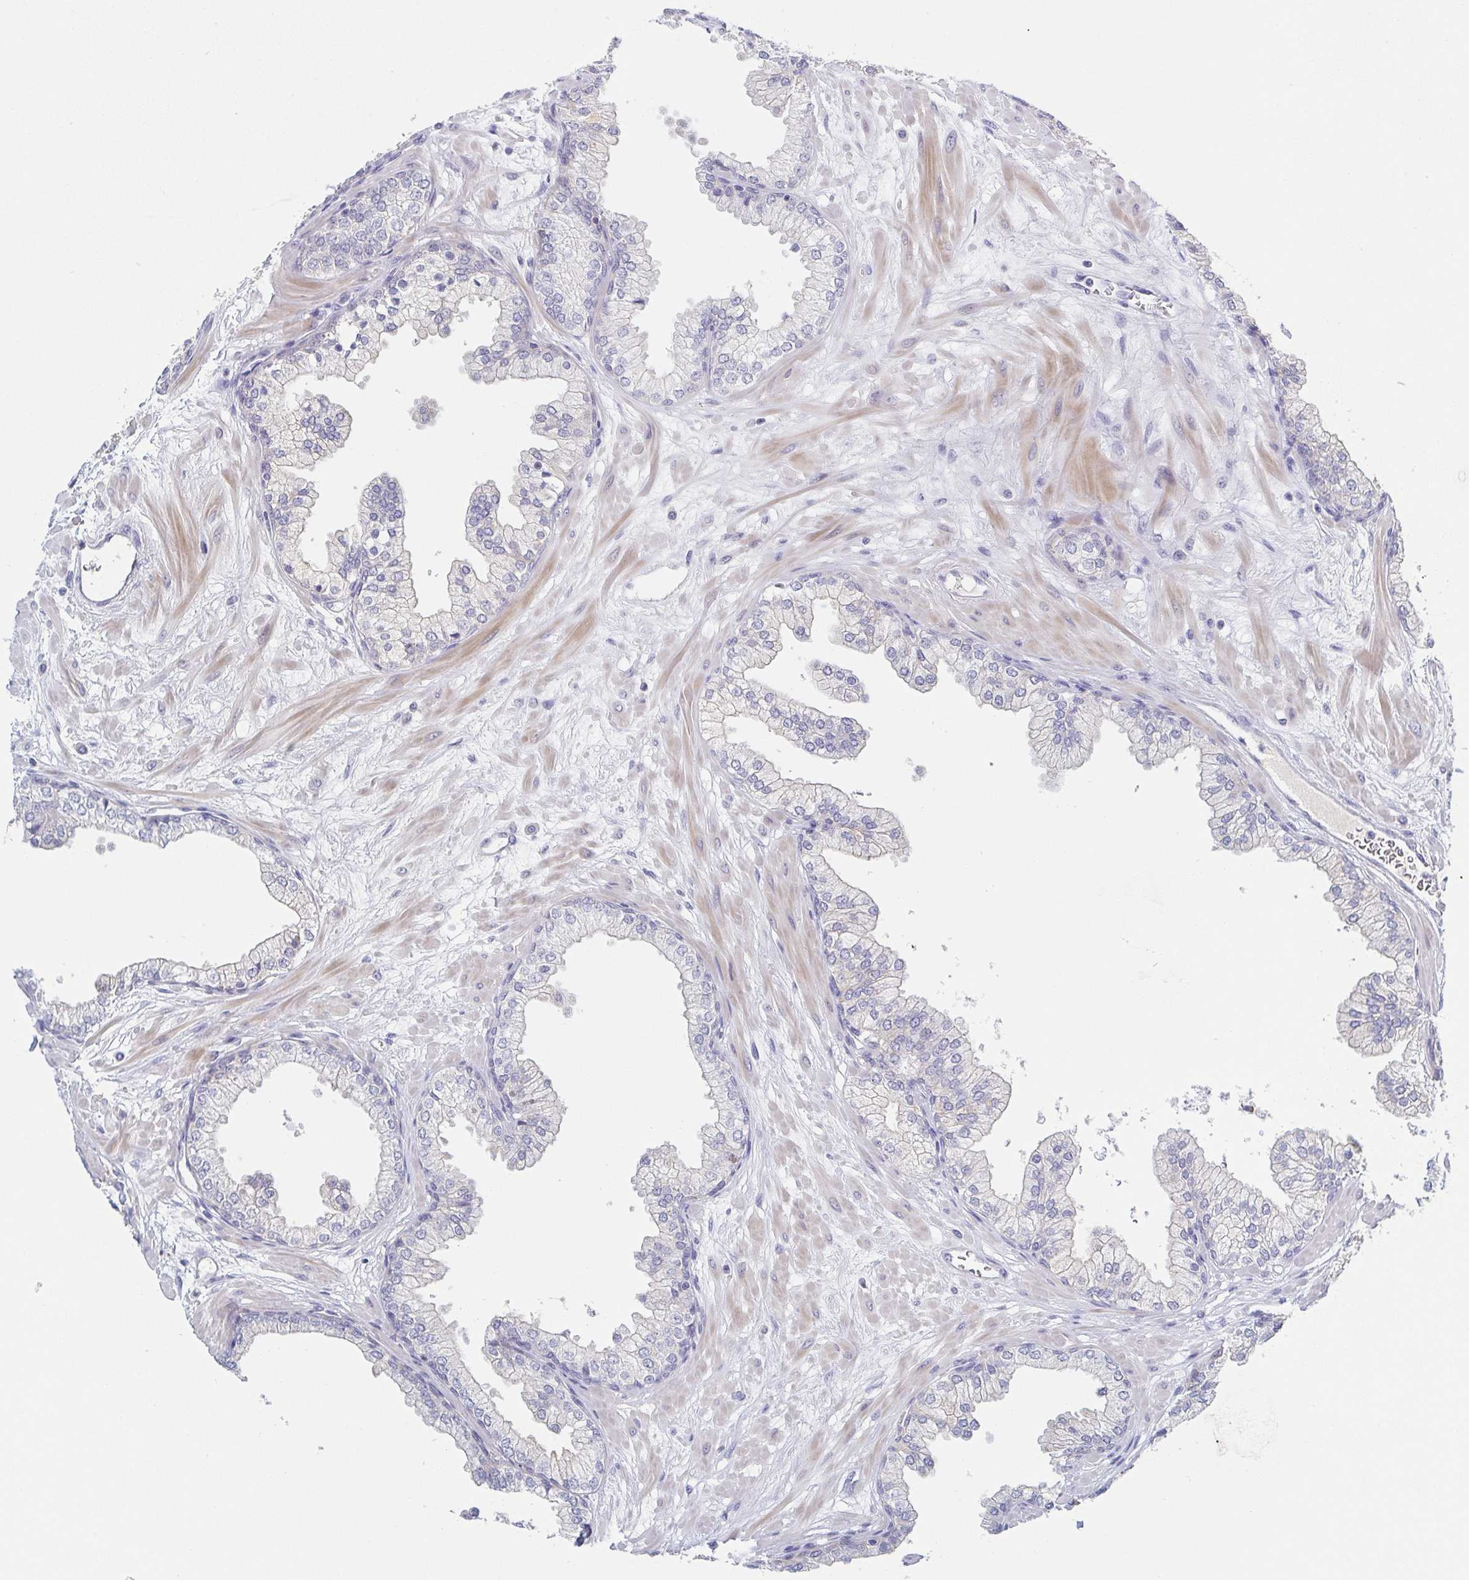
{"staining": {"intensity": "moderate", "quantity": "<25%", "location": "cytoplasmic/membranous"}, "tissue": "prostate", "cell_type": "Glandular cells", "image_type": "normal", "snomed": [{"axis": "morphology", "description": "Normal tissue, NOS"}, {"axis": "topography", "description": "Prostate"}, {"axis": "topography", "description": "Peripheral nerve tissue"}], "caption": "The immunohistochemical stain labels moderate cytoplasmic/membranous positivity in glandular cells of normal prostate. Immunohistochemistry (ihc) stains the protein in brown and the nuclei are stained blue.", "gene": "RHOV", "patient": {"sex": "male", "age": 61}}